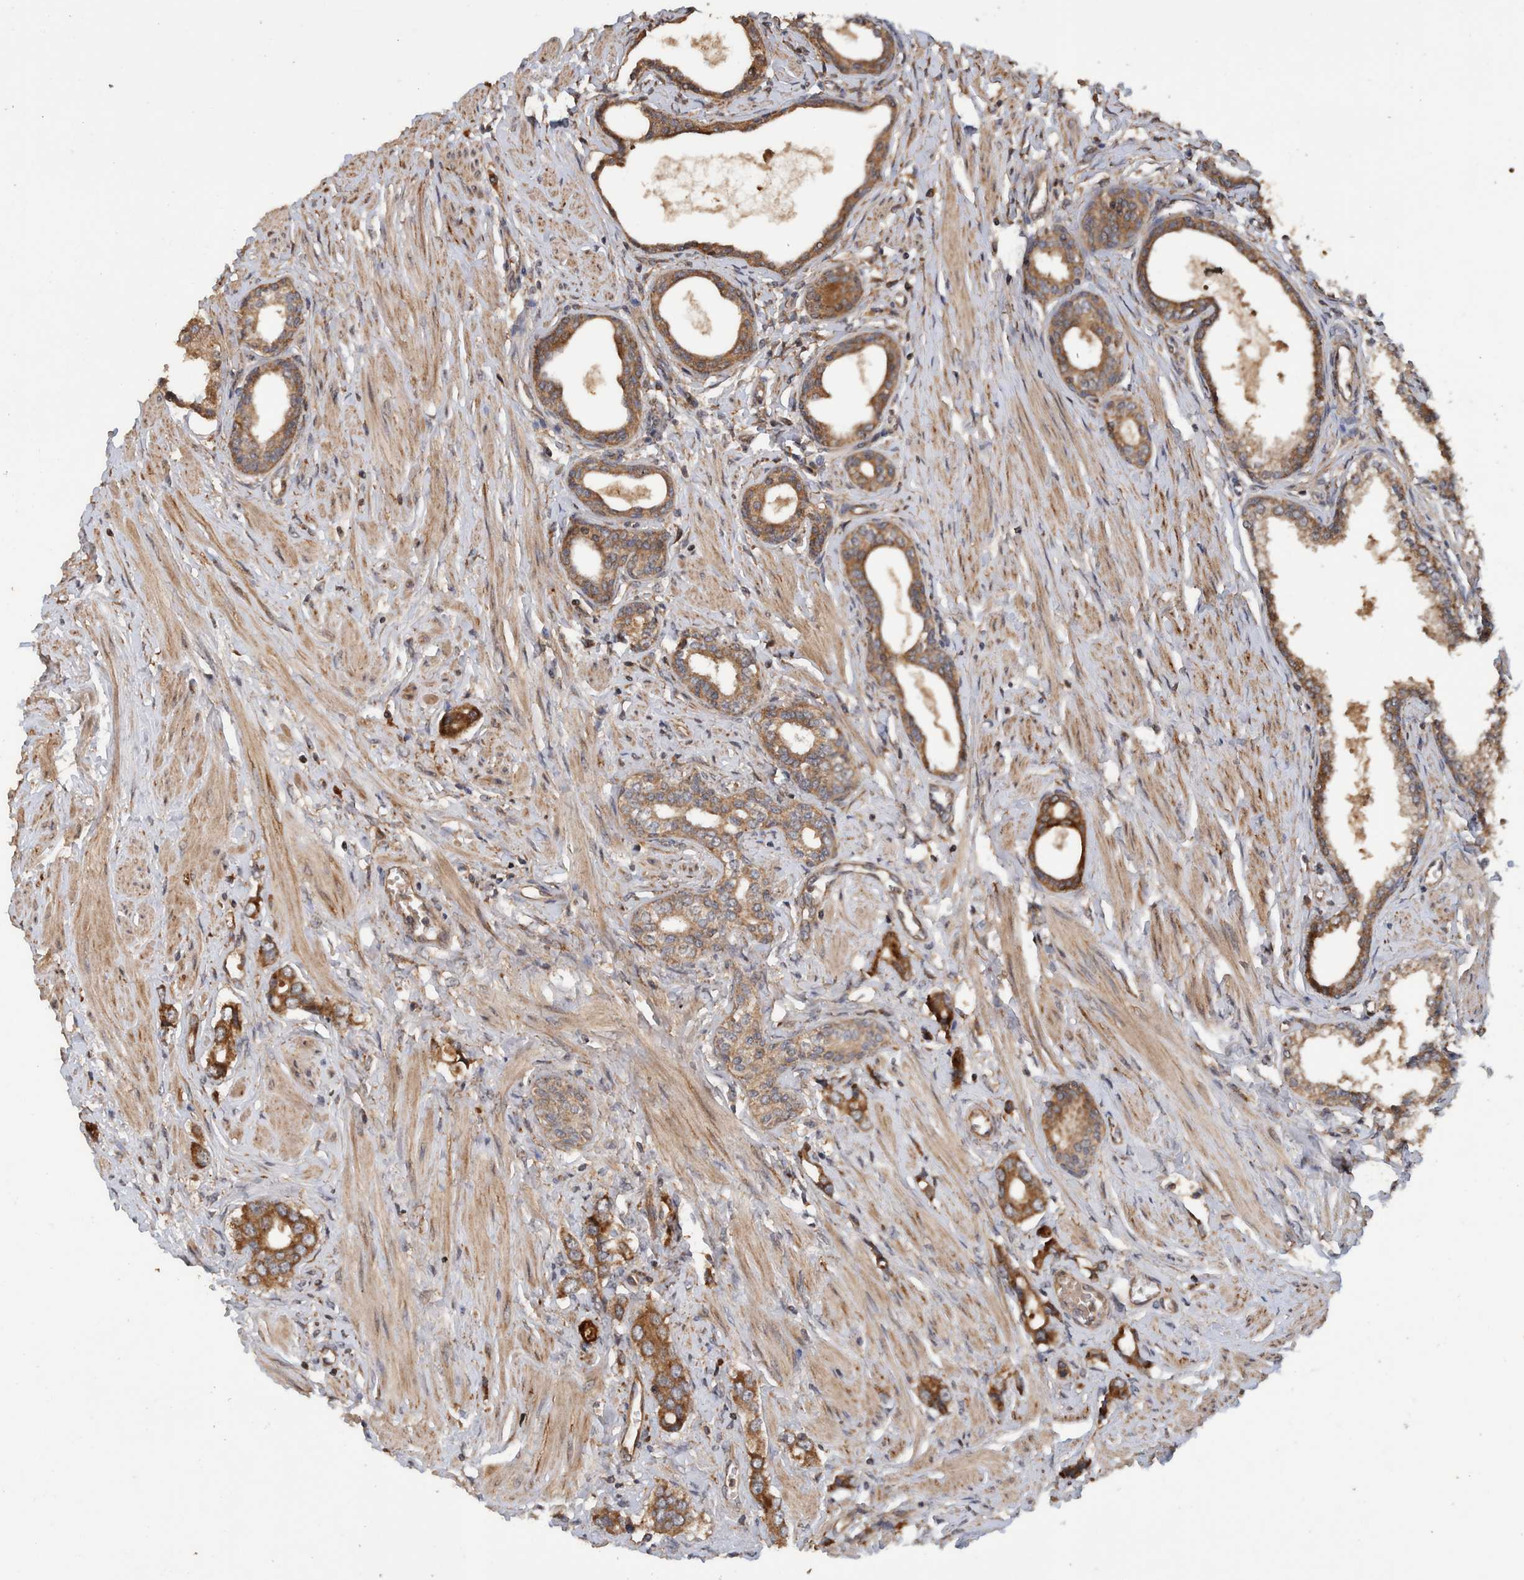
{"staining": {"intensity": "moderate", "quantity": ">75%", "location": "cytoplasmic/membranous"}, "tissue": "prostate cancer", "cell_type": "Tumor cells", "image_type": "cancer", "snomed": [{"axis": "morphology", "description": "Adenocarcinoma, High grade"}, {"axis": "topography", "description": "Prostate"}], "caption": "Protein expression analysis of human prostate high-grade adenocarcinoma reveals moderate cytoplasmic/membranous staining in about >75% of tumor cells.", "gene": "TRIM16", "patient": {"sex": "male", "age": 52}}